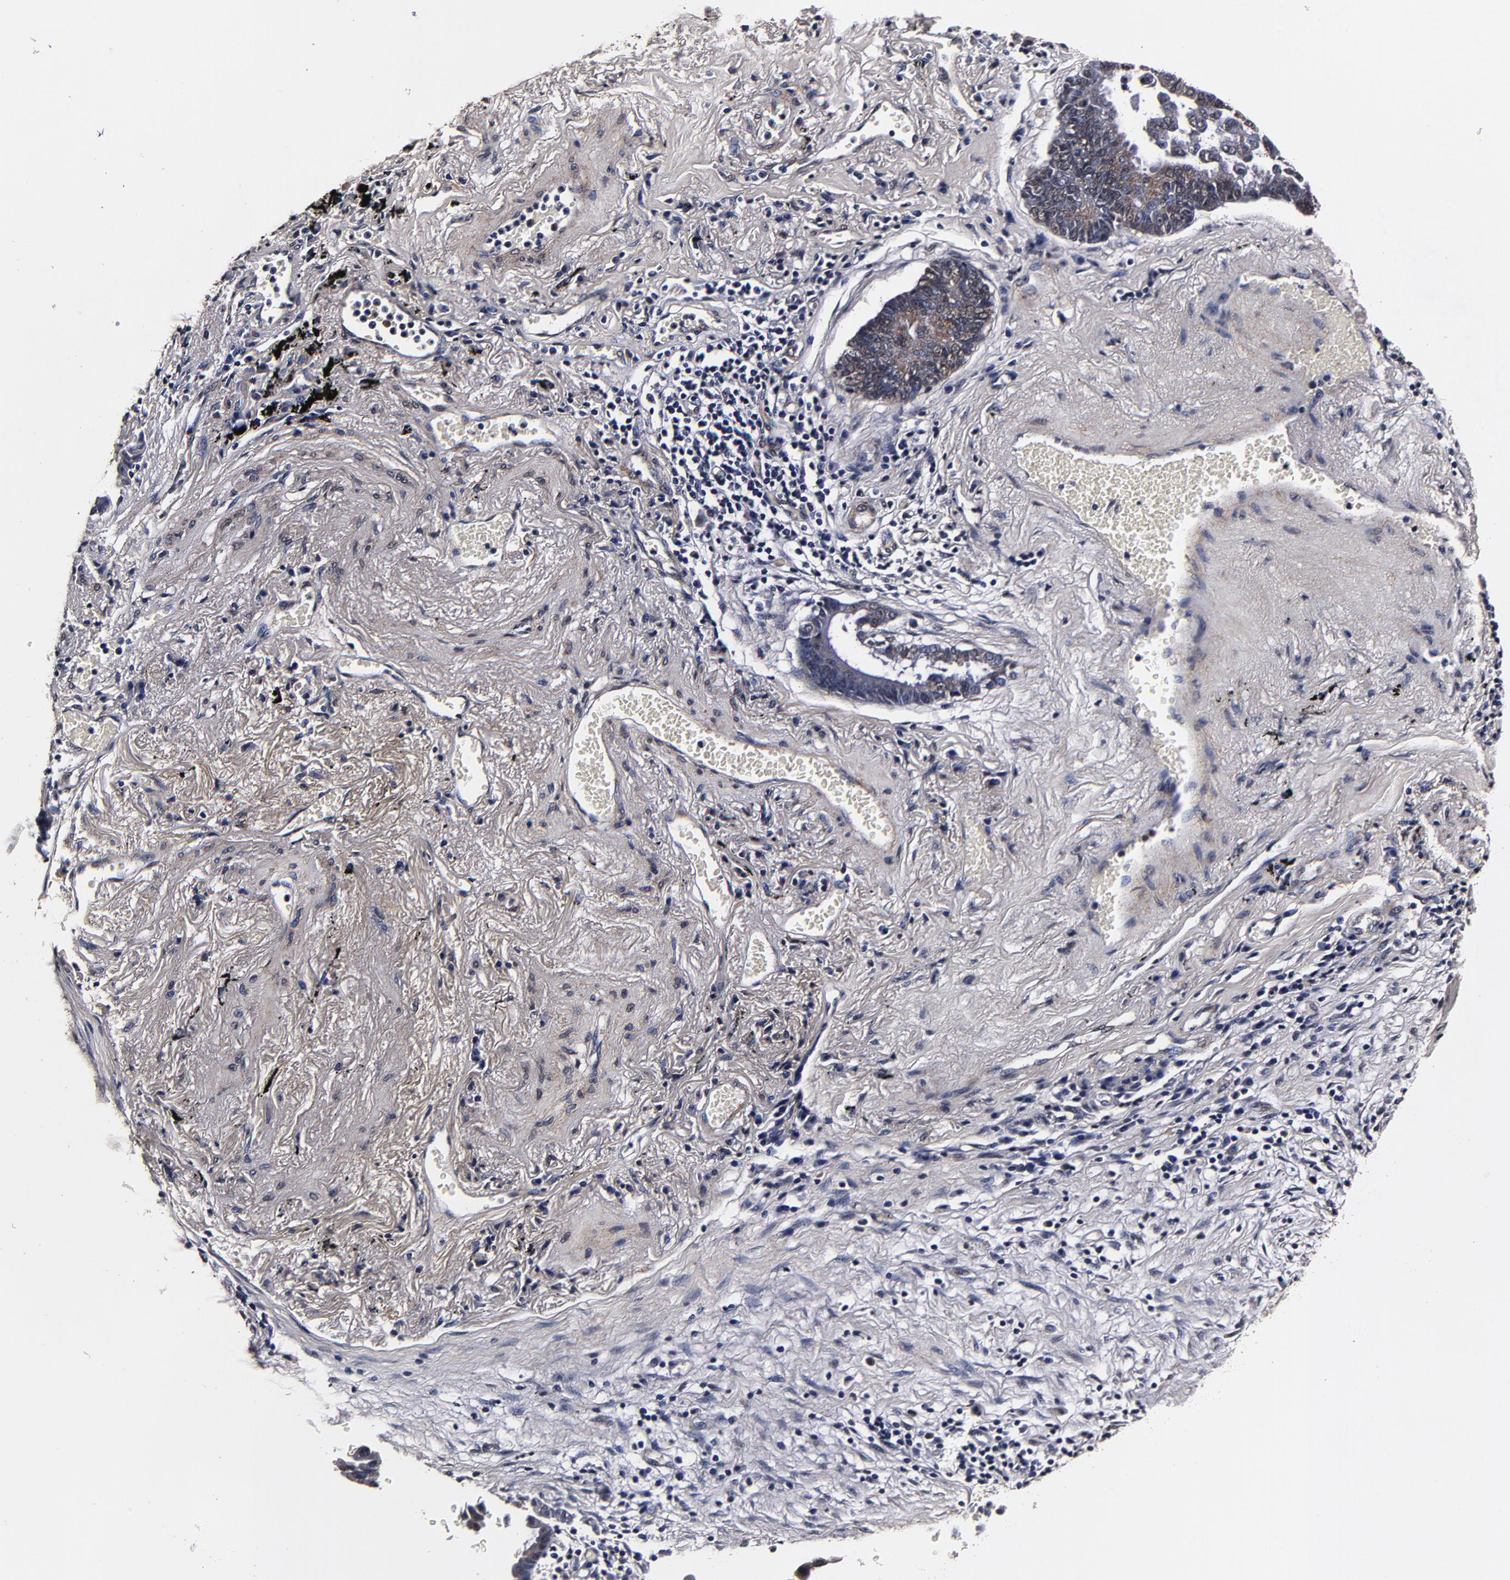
{"staining": {"intensity": "weak", "quantity": ">75%", "location": "cytoplasmic/membranous"}, "tissue": "lung cancer", "cell_type": "Tumor cells", "image_type": "cancer", "snomed": [{"axis": "morphology", "description": "Adenocarcinoma, NOS"}, {"axis": "topography", "description": "Lung"}], "caption": "The micrograph reveals immunohistochemical staining of lung adenocarcinoma. There is weak cytoplasmic/membranous staining is appreciated in about >75% of tumor cells. Nuclei are stained in blue.", "gene": "MMP15", "patient": {"sex": "female", "age": 64}}